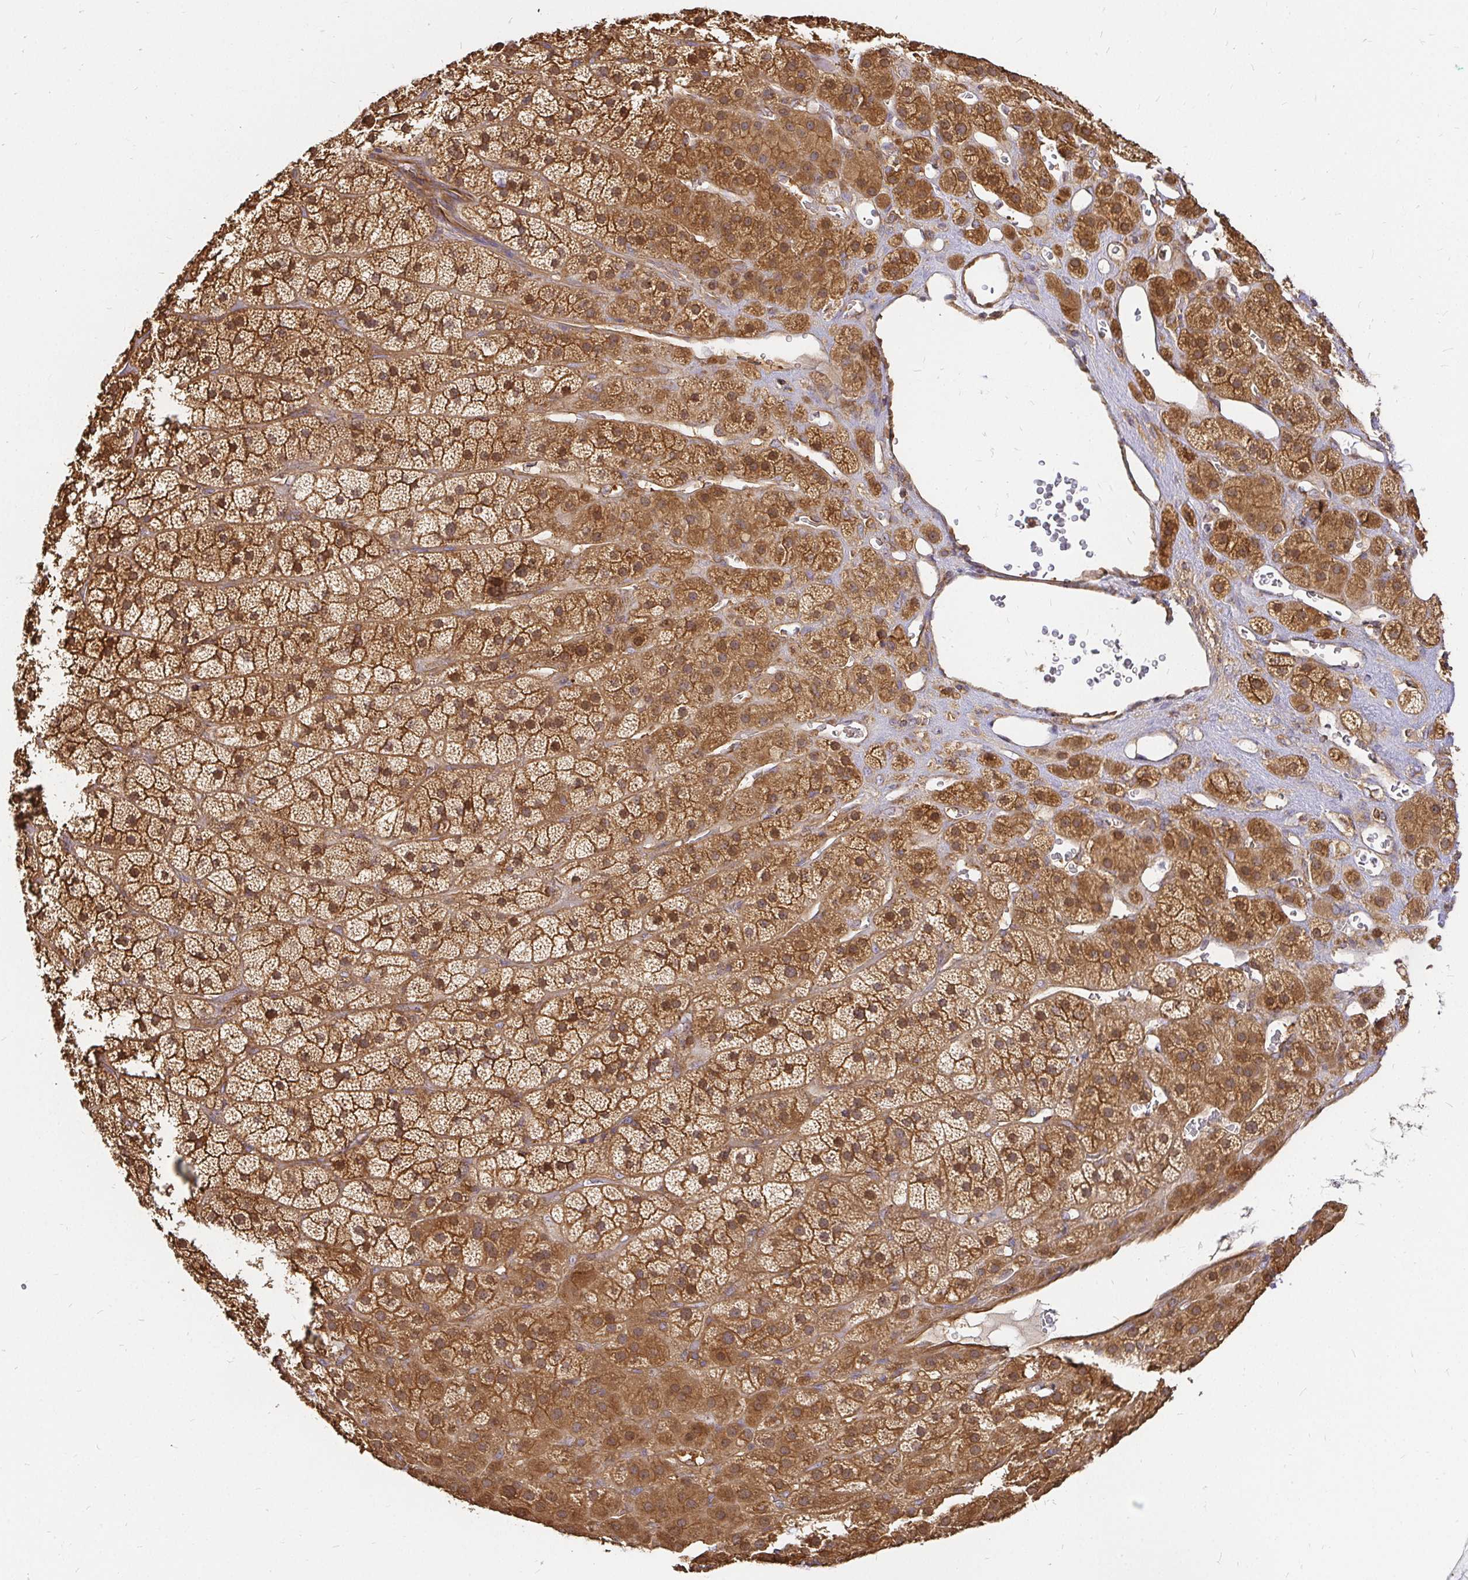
{"staining": {"intensity": "strong", "quantity": ">75%", "location": "cytoplasmic/membranous"}, "tissue": "adrenal gland", "cell_type": "Glandular cells", "image_type": "normal", "snomed": [{"axis": "morphology", "description": "Normal tissue, NOS"}, {"axis": "topography", "description": "Adrenal gland"}], "caption": "Immunohistochemical staining of benign adrenal gland shows high levels of strong cytoplasmic/membranous positivity in approximately >75% of glandular cells. The protein of interest is stained brown, and the nuclei are stained in blue (DAB (3,3'-diaminobenzidine) IHC with brightfield microscopy, high magnification).", "gene": "KIF5B", "patient": {"sex": "male", "age": 57}}